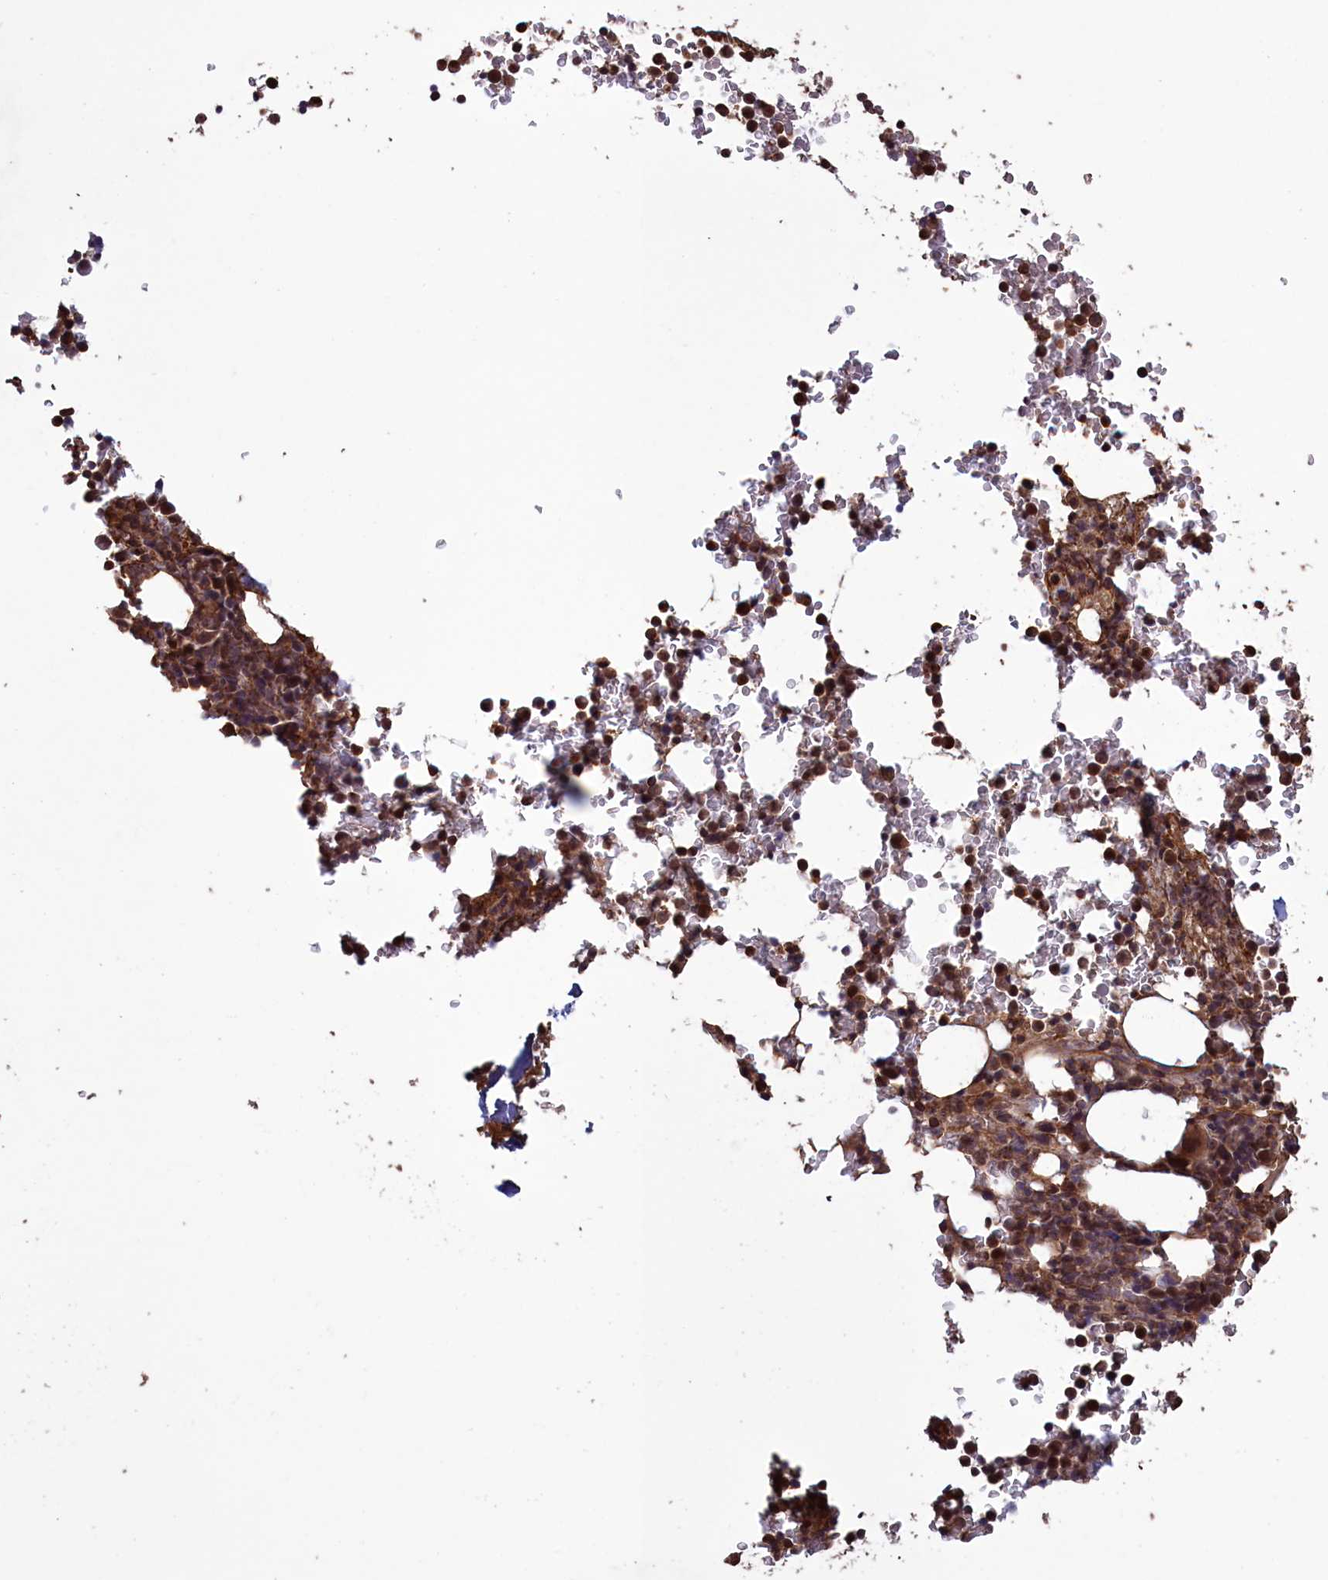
{"staining": {"intensity": "strong", "quantity": "25%-75%", "location": "cytoplasmic/membranous,nuclear"}, "tissue": "bone marrow", "cell_type": "Hematopoietic cells", "image_type": "normal", "snomed": [{"axis": "morphology", "description": "Normal tissue, NOS"}, {"axis": "topography", "description": "Bone marrow"}], "caption": "Immunohistochemistry (DAB) staining of normal bone marrow shows strong cytoplasmic/membranous,nuclear protein staining in about 25%-75% of hematopoietic cells.", "gene": "DAPK3", "patient": {"sex": "male", "age": 58}}